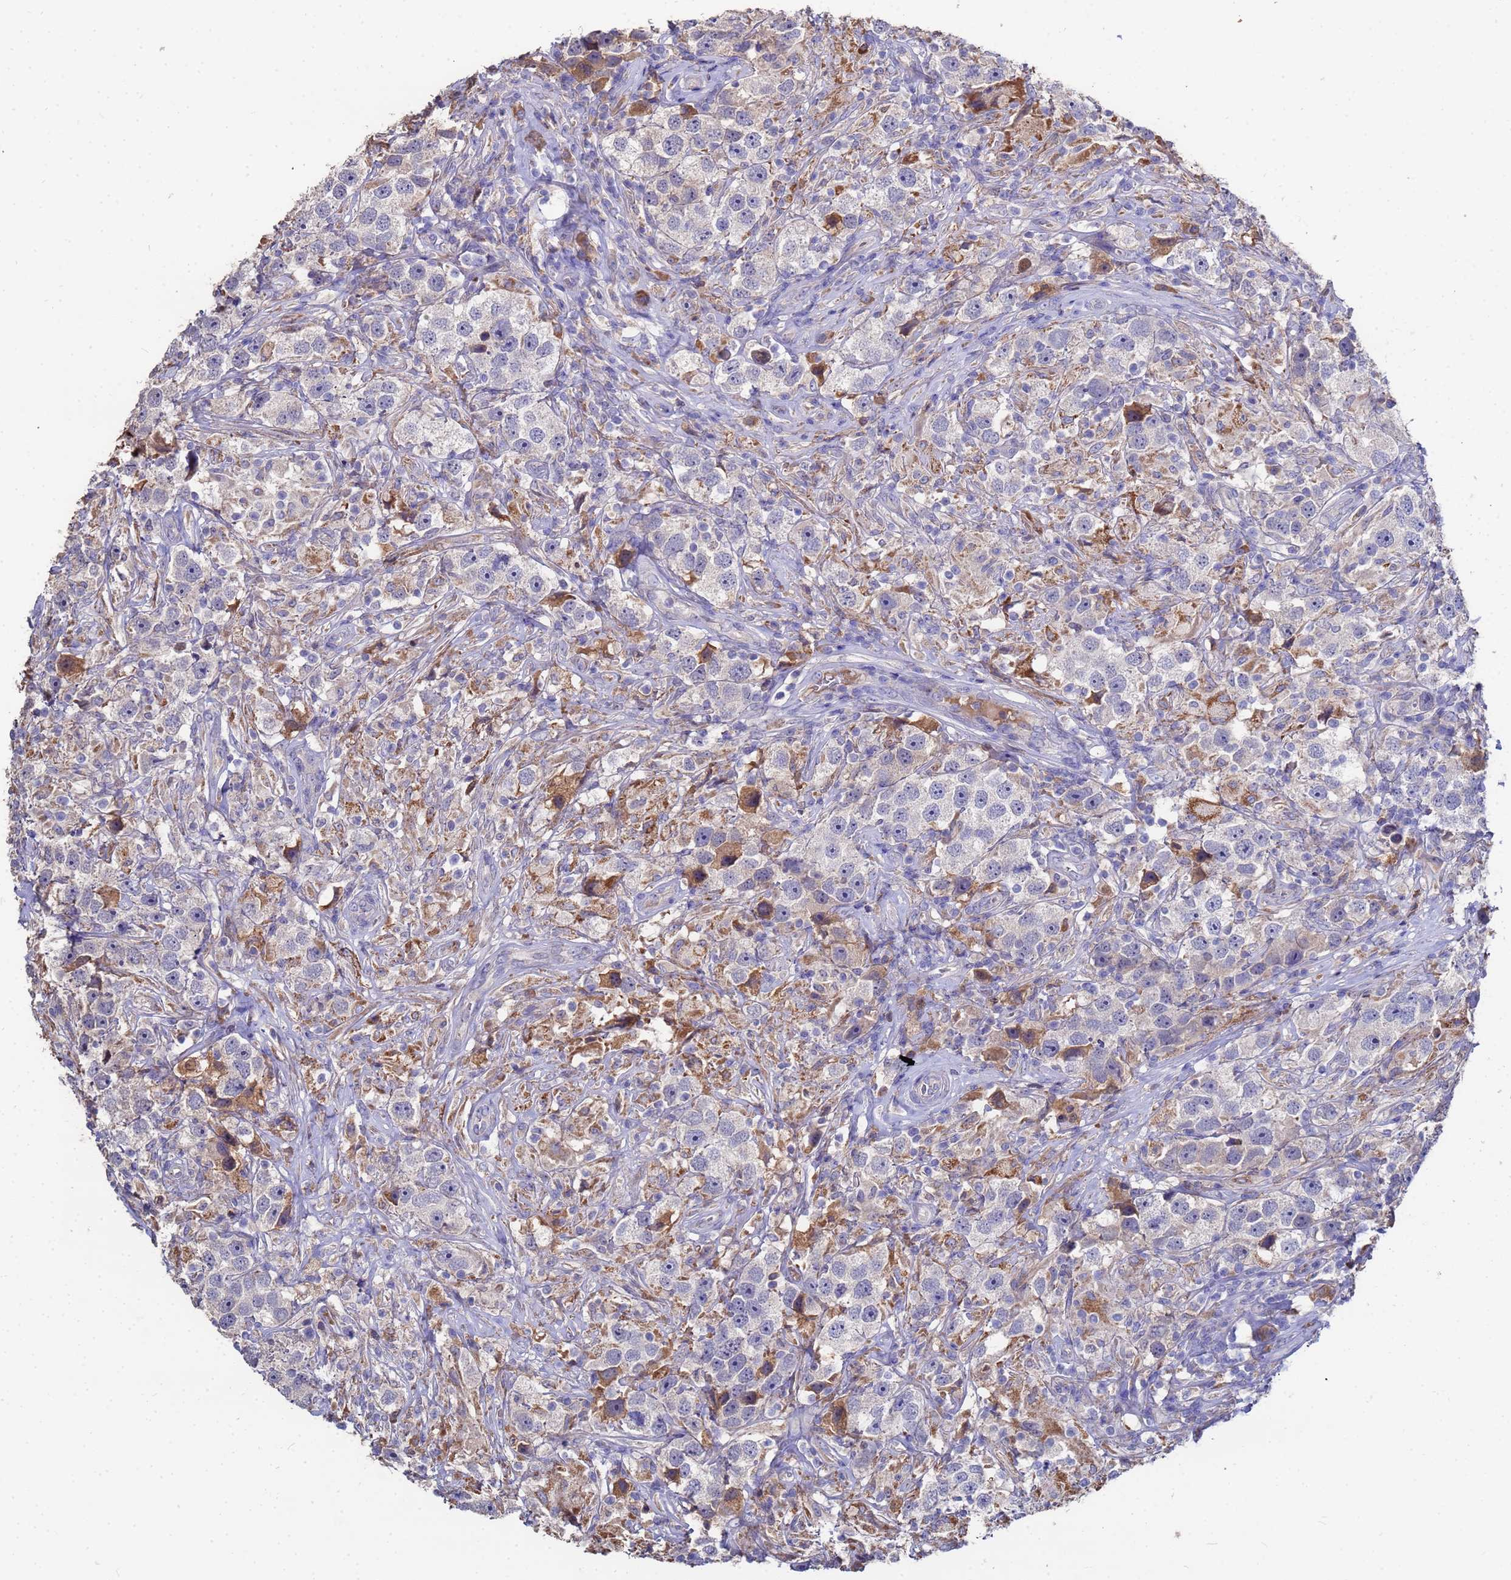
{"staining": {"intensity": "negative", "quantity": "none", "location": "none"}, "tissue": "testis cancer", "cell_type": "Tumor cells", "image_type": "cancer", "snomed": [{"axis": "morphology", "description": "Seminoma, NOS"}, {"axis": "topography", "description": "Testis"}], "caption": "IHC photomicrograph of seminoma (testis) stained for a protein (brown), which displays no expression in tumor cells.", "gene": "TCP10L", "patient": {"sex": "male", "age": 49}}